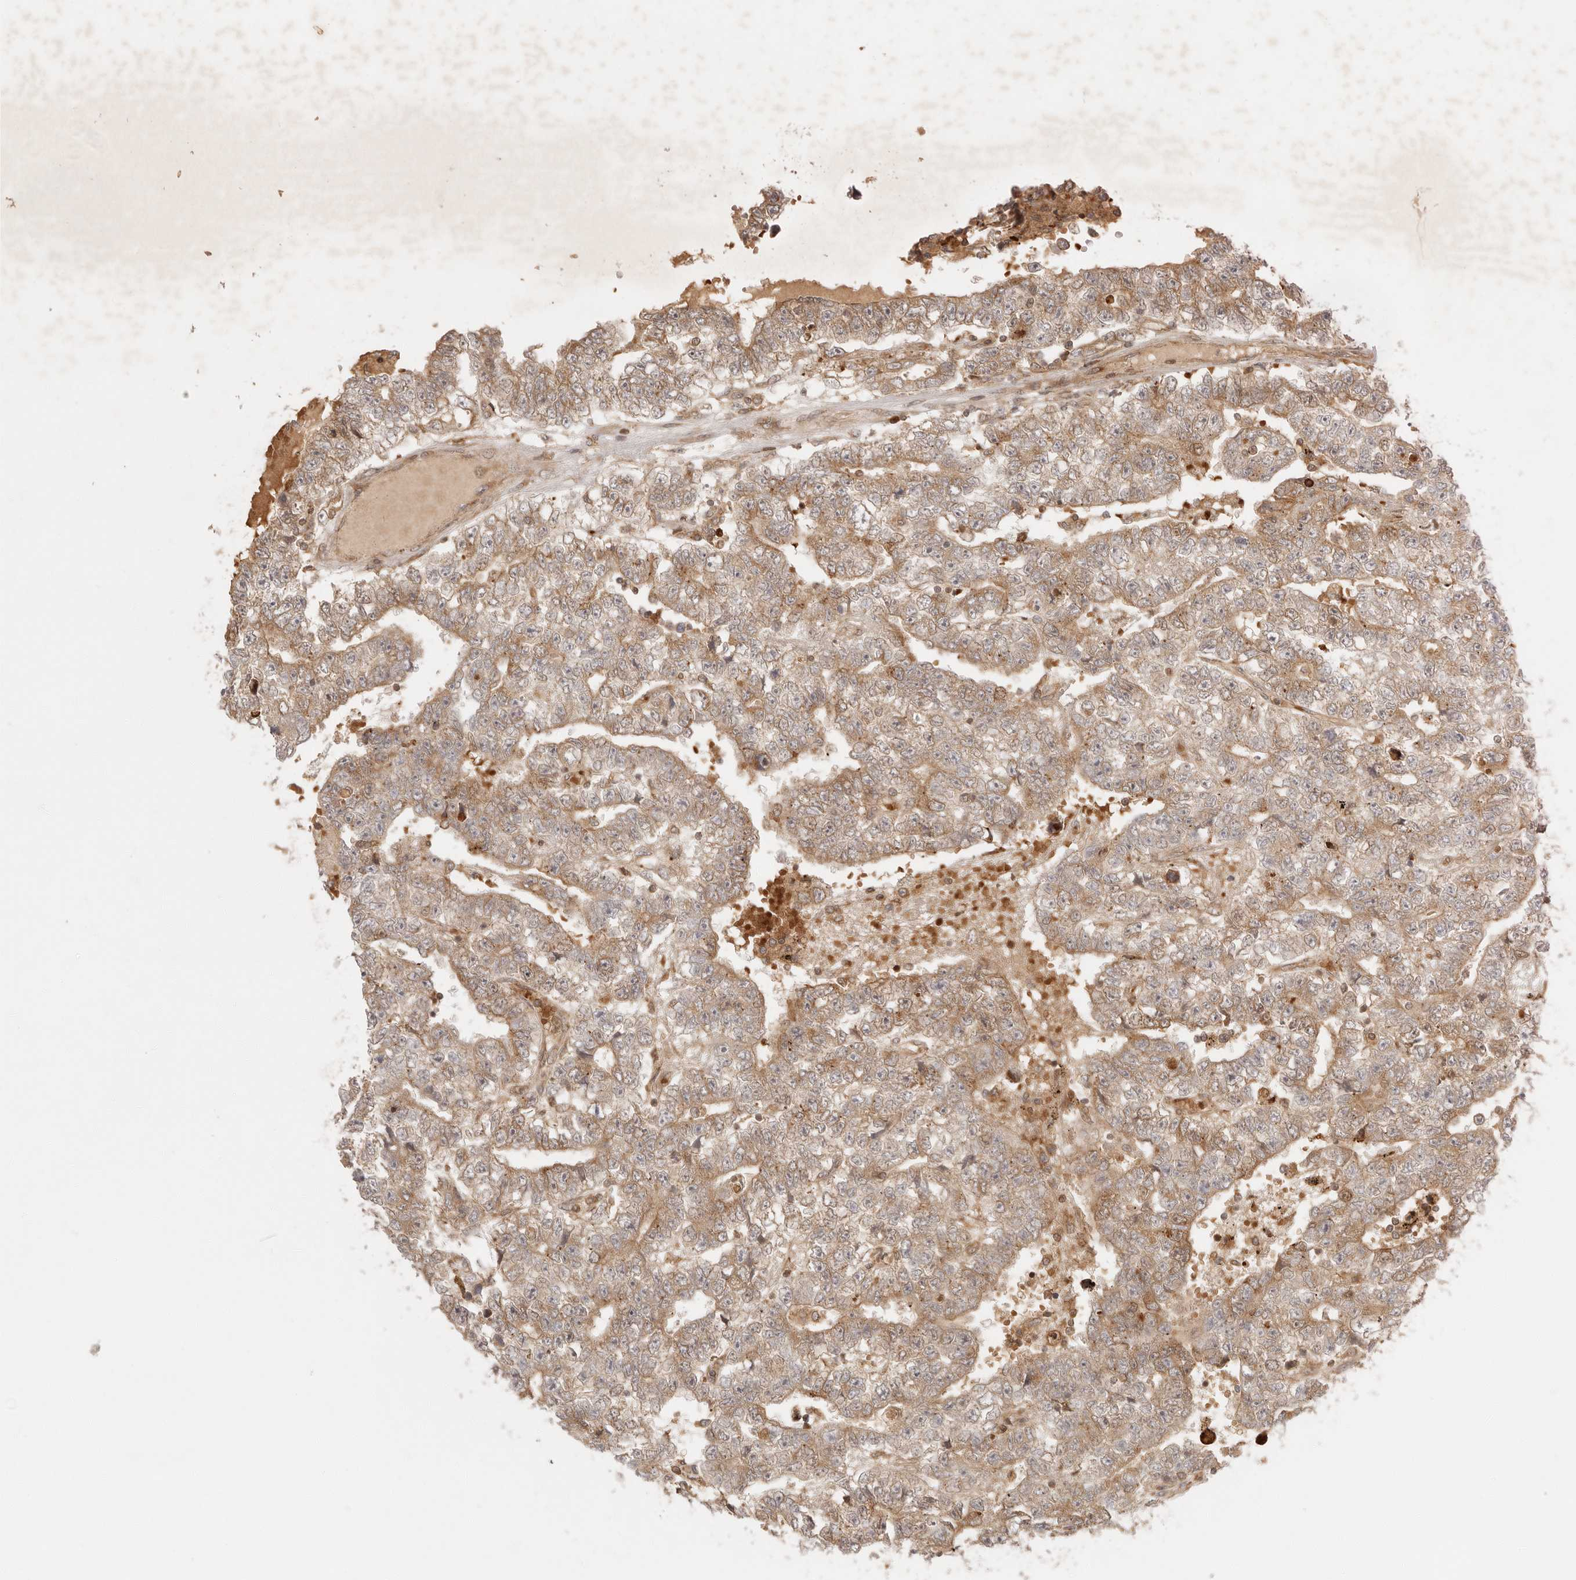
{"staining": {"intensity": "moderate", "quantity": ">75%", "location": "cytoplasmic/membranous"}, "tissue": "testis cancer", "cell_type": "Tumor cells", "image_type": "cancer", "snomed": [{"axis": "morphology", "description": "Carcinoma, Embryonal, NOS"}, {"axis": "topography", "description": "Testis"}], "caption": "Protein staining of testis embryonal carcinoma tissue shows moderate cytoplasmic/membranous staining in about >75% of tumor cells.", "gene": "AHDC1", "patient": {"sex": "male", "age": 25}}